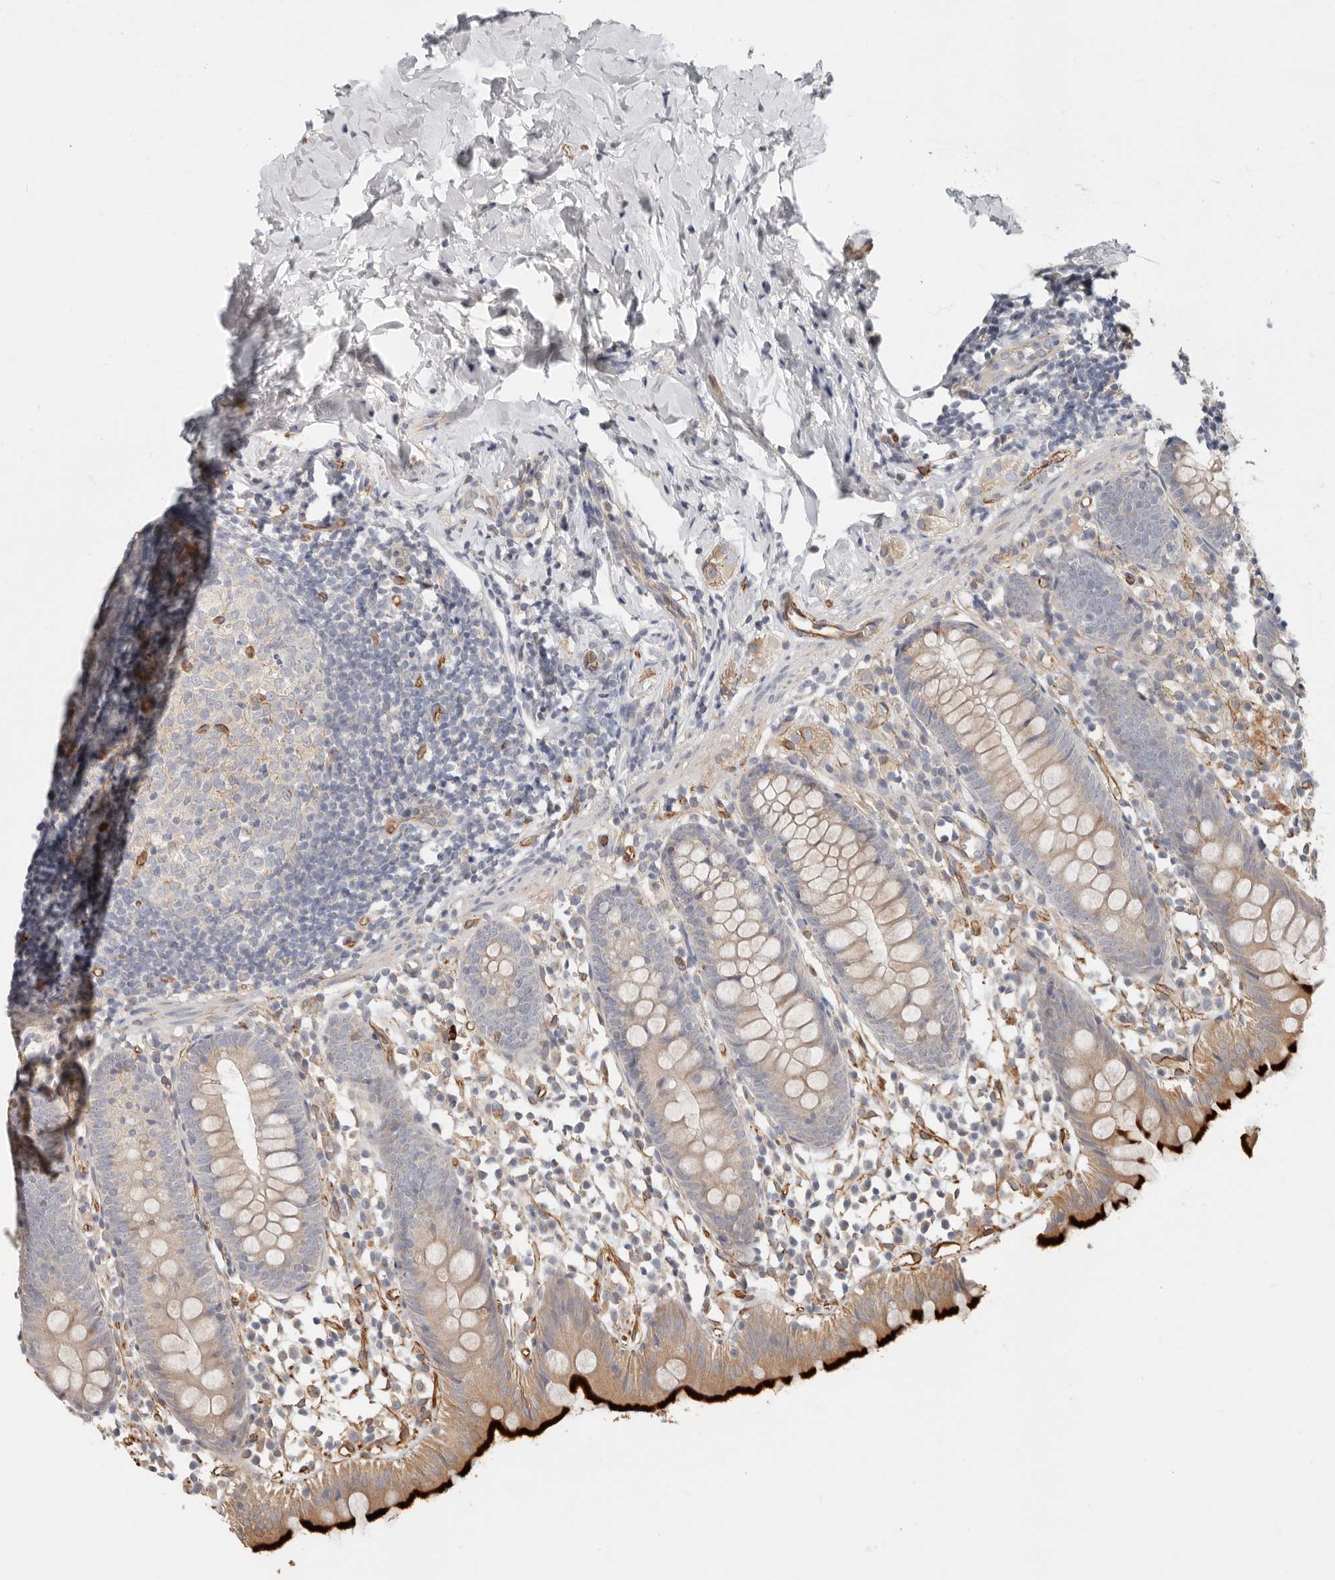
{"staining": {"intensity": "strong", "quantity": "25%-75%", "location": "cytoplasmic/membranous"}, "tissue": "appendix", "cell_type": "Glandular cells", "image_type": "normal", "snomed": [{"axis": "morphology", "description": "Normal tissue, NOS"}, {"axis": "topography", "description": "Appendix"}], "caption": "The image demonstrates immunohistochemical staining of benign appendix. There is strong cytoplasmic/membranous staining is present in about 25%-75% of glandular cells.", "gene": "SPRING1", "patient": {"sex": "female", "age": 20}}